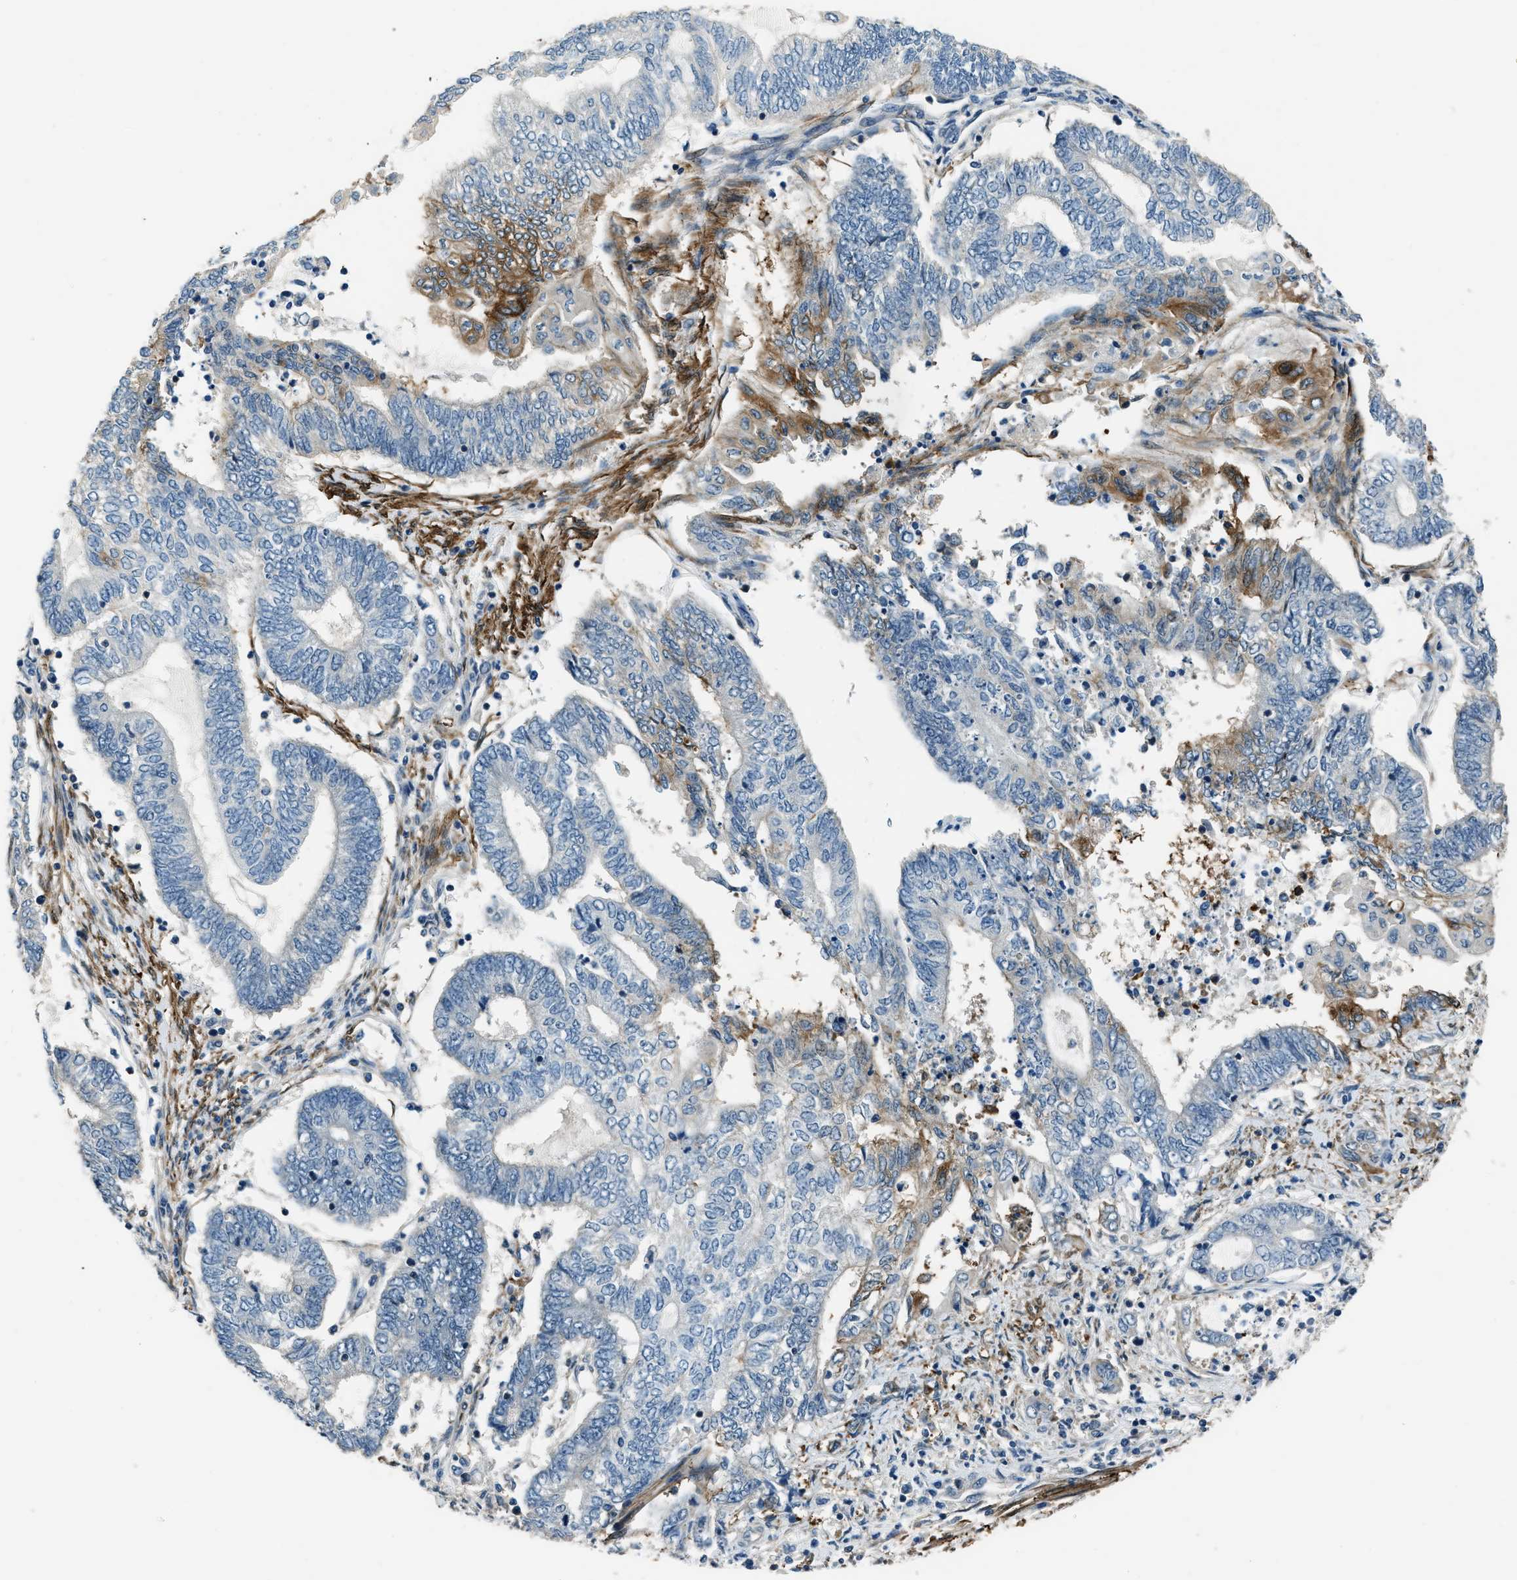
{"staining": {"intensity": "moderate", "quantity": "<25%", "location": "cytoplasmic/membranous"}, "tissue": "endometrial cancer", "cell_type": "Tumor cells", "image_type": "cancer", "snomed": [{"axis": "morphology", "description": "Adenocarcinoma, NOS"}, {"axis": "topography", "description": "Uterus"}, {"axis": "topography", "description": "Endometrium"}], "caption": "Human endometrial cancer stained for a protein (brown) shows moderate cytoplasmic/membranous positive positivity in approximately <25% of tumor cells.", "gene": "NUDCD3", "patient": {"sex": "female", "age": 70}}